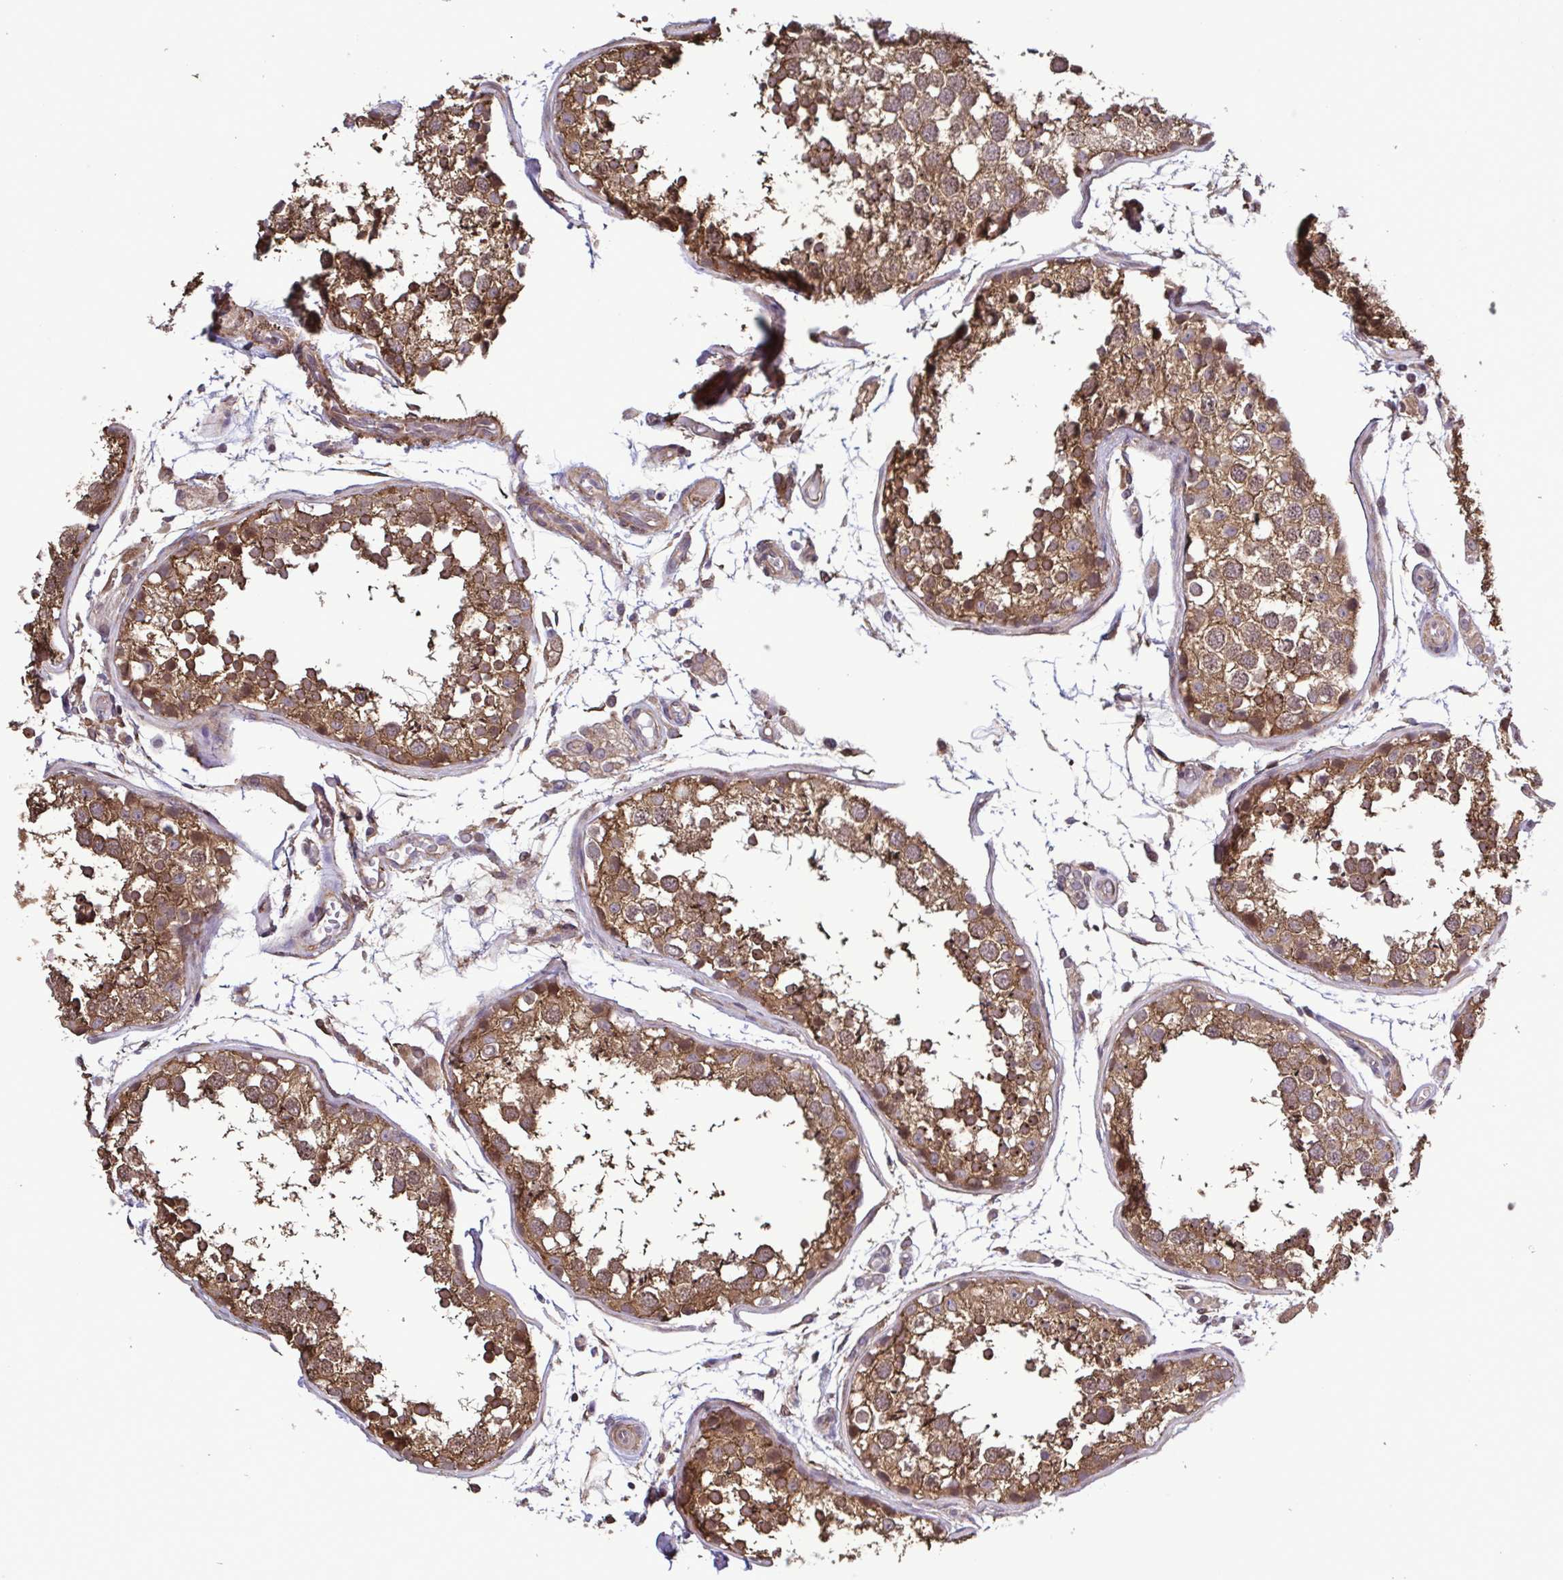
{"staining": {"intensity": "moderate", "quantity": ">75%", "location": "cytoplasmic/membranous,nuclear"}, "tissue": "testis", "cell_type": "Cells in seminiferous ducts", "image_type": "normal", "snomed": [{"axis": "morphology", "description": "Normal tissue, NOS"}, {"axis": "topography", "description": "Testis"}], "caption": "Immunohistochemistry staining of benign testis, which shows medium levels of moderate cytoplasmic/membranous,nuclear expression in about >75% of cells in seminiferous ducts indicating moderate cytoplasmic/membranous,nuclear protein positivity. The staining was performed using DAB (3,3'-diaminobenzidine) (brown) for protein detection and nuclei were counterstained in hematoxylin (blue).", "gene": "ZNF200", "patient": {"sex": "male", "age": 29}}